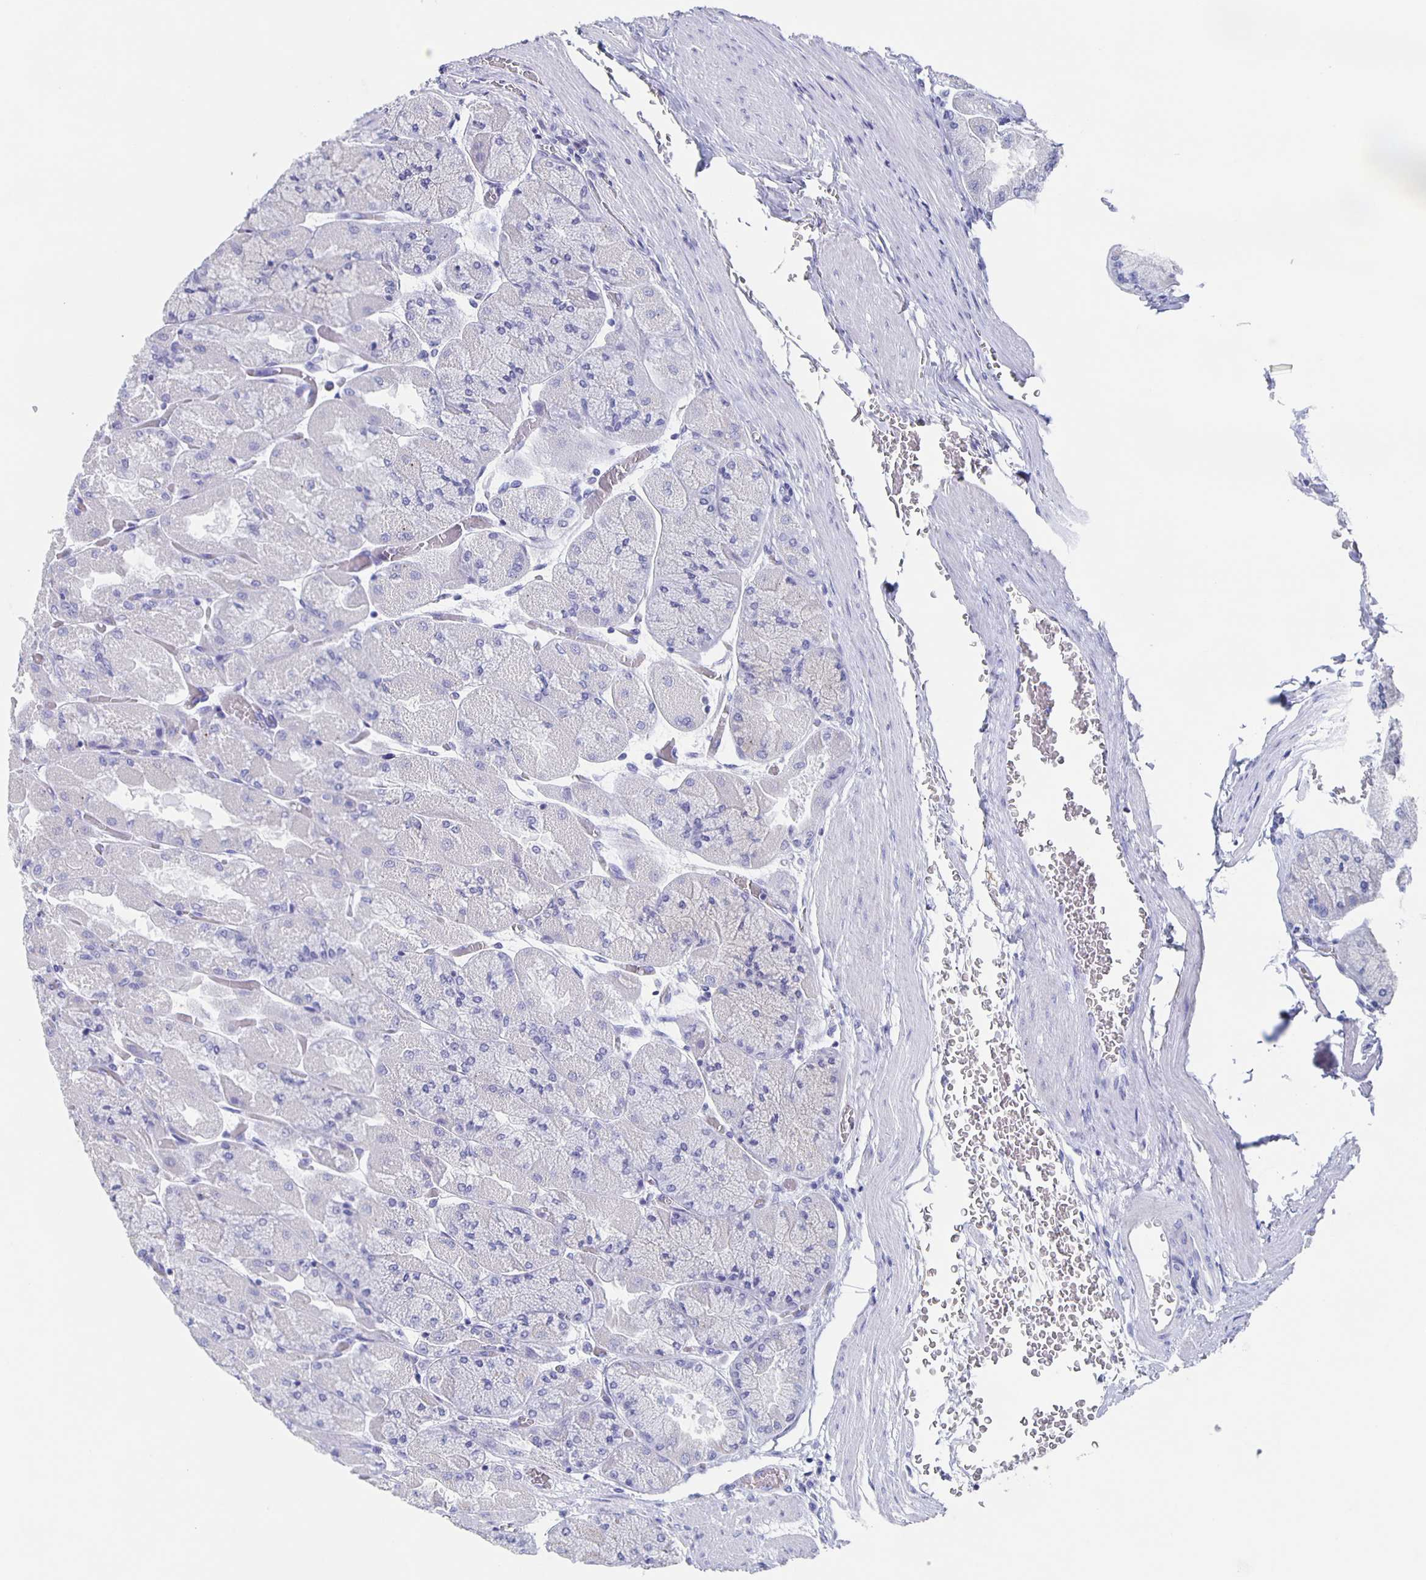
{"staining": {"intensity": "negative", "quantity": "none", "location": "none"}, "tissue": "stomach", "cell_type": "Glandular cells", "image_type": "normal", "snomed": [{"axis": "morphology", "description": "Normal tissue, NOS"}, {"axis": "topography", "description": "Stomach"}], "caption": "DAB (3,3'-diaminobenzidine) immunohistochemical staining of benign human stomach demonstrates no significant staining in glandular cells.", "gene": "SLC34A2", "patient": {"sex": "female", "age": 61}}